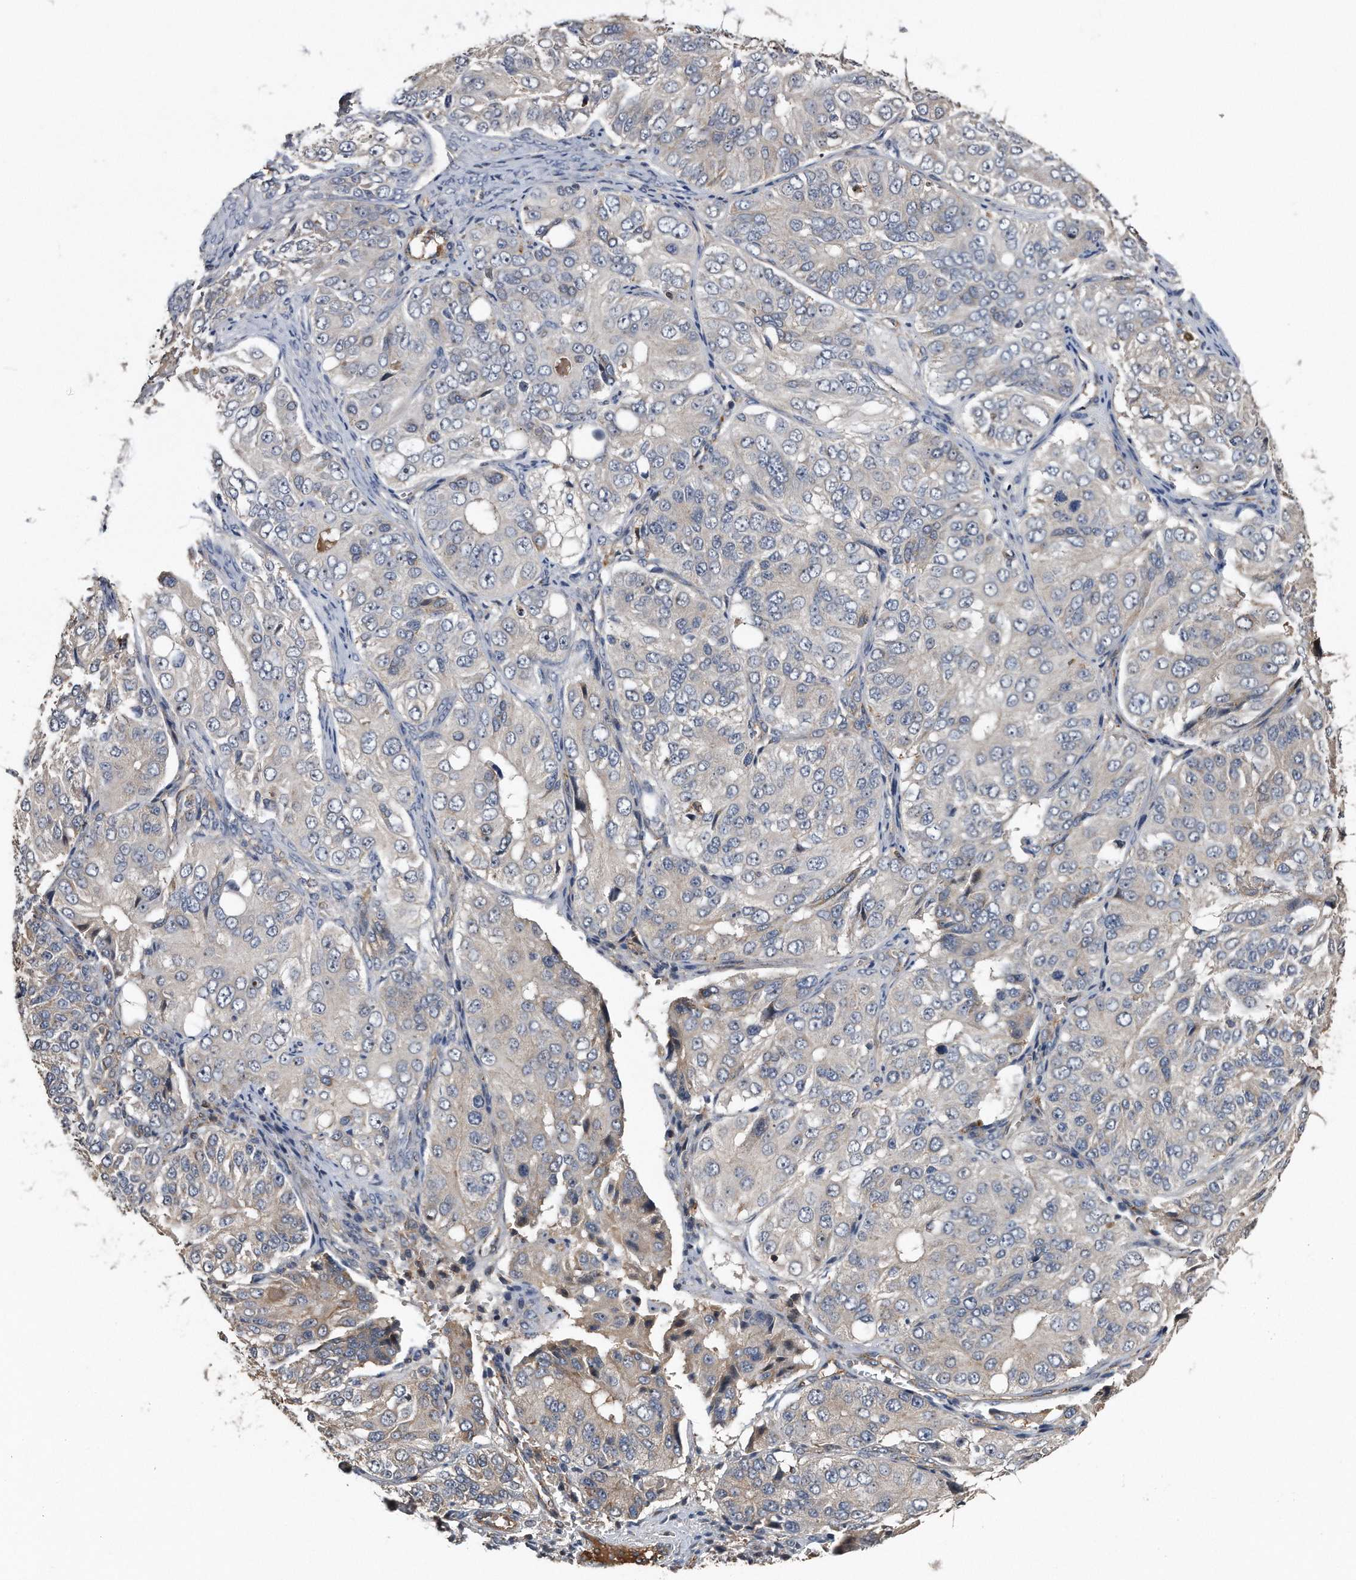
{"staining": {"intensity": "negative", "quantity": "none", "location": "none"}, "tissue": "ovarian cancer", "cell_type": "Tumor cells", "image_type": "cancer", "snomed": [{"axis": "morphology", "description": "Carcinoma, endometroid"}, {"axis": "topography", "description": "Ovary"}], "caption": "Micrograph shows no significant protein staining in tumor cells of ovarian cancer (endometroid carcinoma). The staining is performed using DAB (3,3'-diaminobenzidine) brown chromogen with nuclei counter-stained in using hematoxylin.", "gene": "KCND3", "patient": {"sex": "female", "age": 51}}